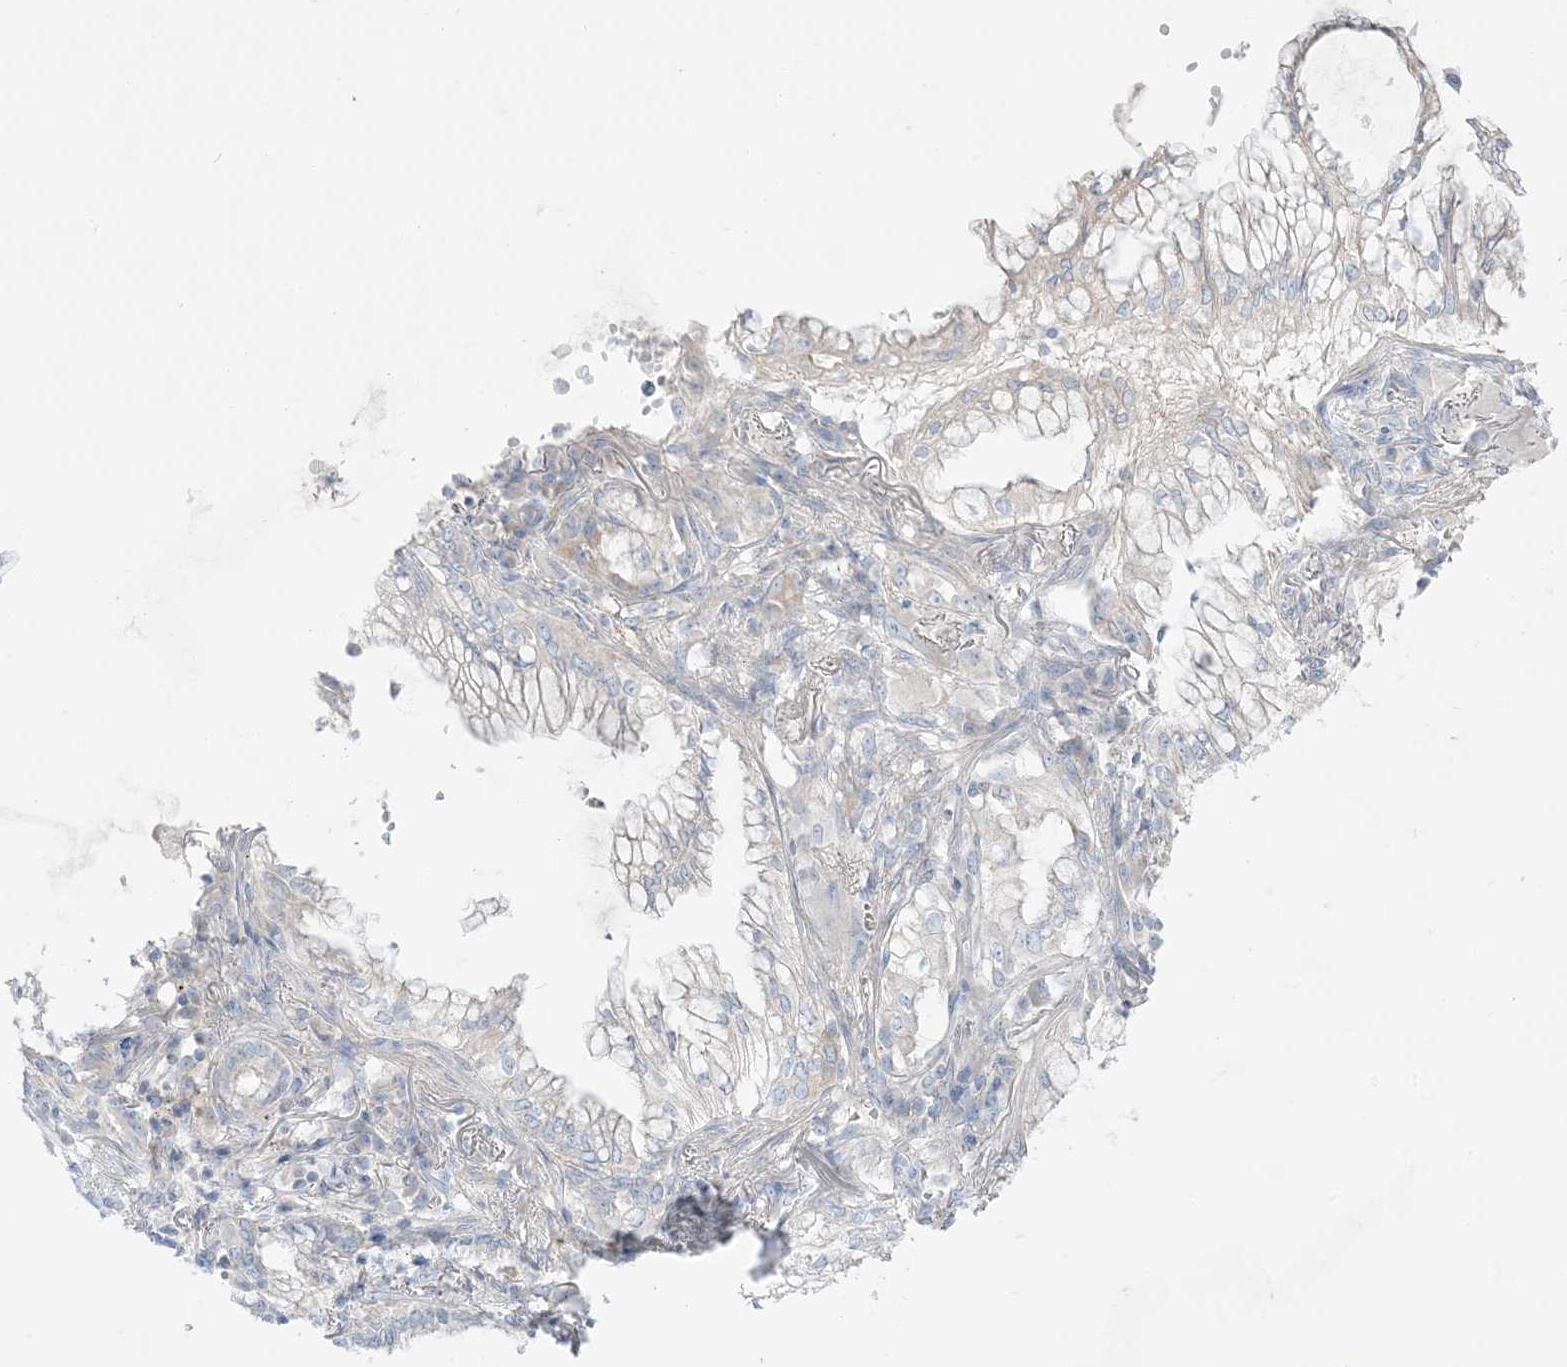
{"staining": {"intensity": "negative", "quantity": "none", "location": "none"}, "tissue": "lung cancer", "cell_type": "Tumor cells", "image_type": "cancer", "snomed": [{"axis": "morphology", "description": "Adenocarcinoma, NOS"}, {"axis": "topography", "description": "Lung"}], "caption": "Lung cancer stained for a protein using IHC exhibits no staining tumor cells.", "gene": "FAM184A", "patient": {"sex": "female", "age": 70}}